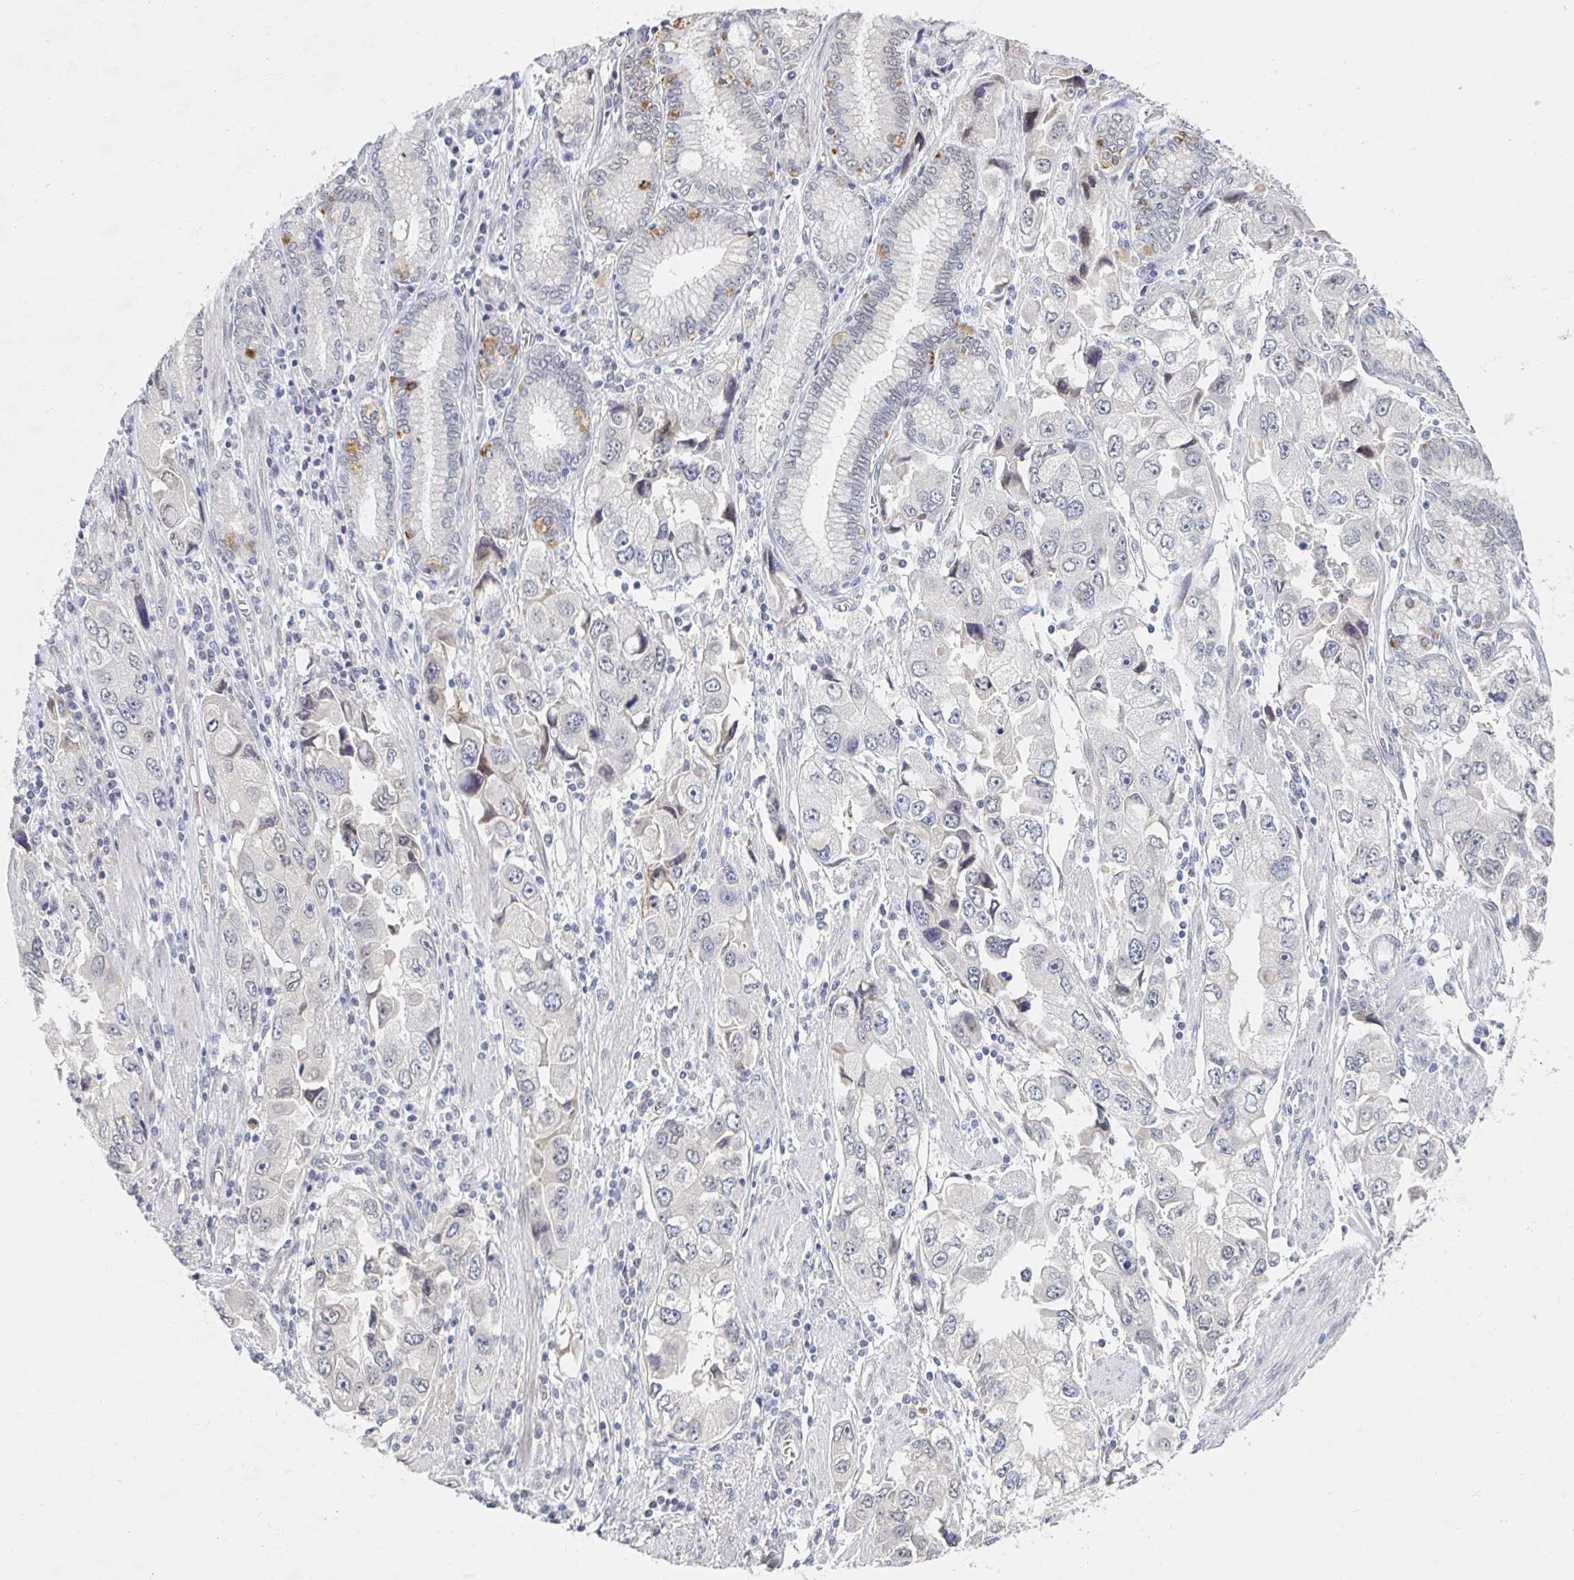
{"staining": {"intensity": "negative", "quantity": "none", "location": "none"}, "tissue": "stomach cancer", "cell_type": "Tumor cells", "image_type": "cancer", "snomed": [{"axis": "morphology", "description": "Adenocarcinoma, NOS"}, {"axis": "topography", "description": "Stomach, lower"}], "caption": "Immunohistochemical staining of stomach adenocarcinoma reveals no significant expression in tumor cells.", "gene": "CHD2", "patient": {"sex": "female", "age": 93}}